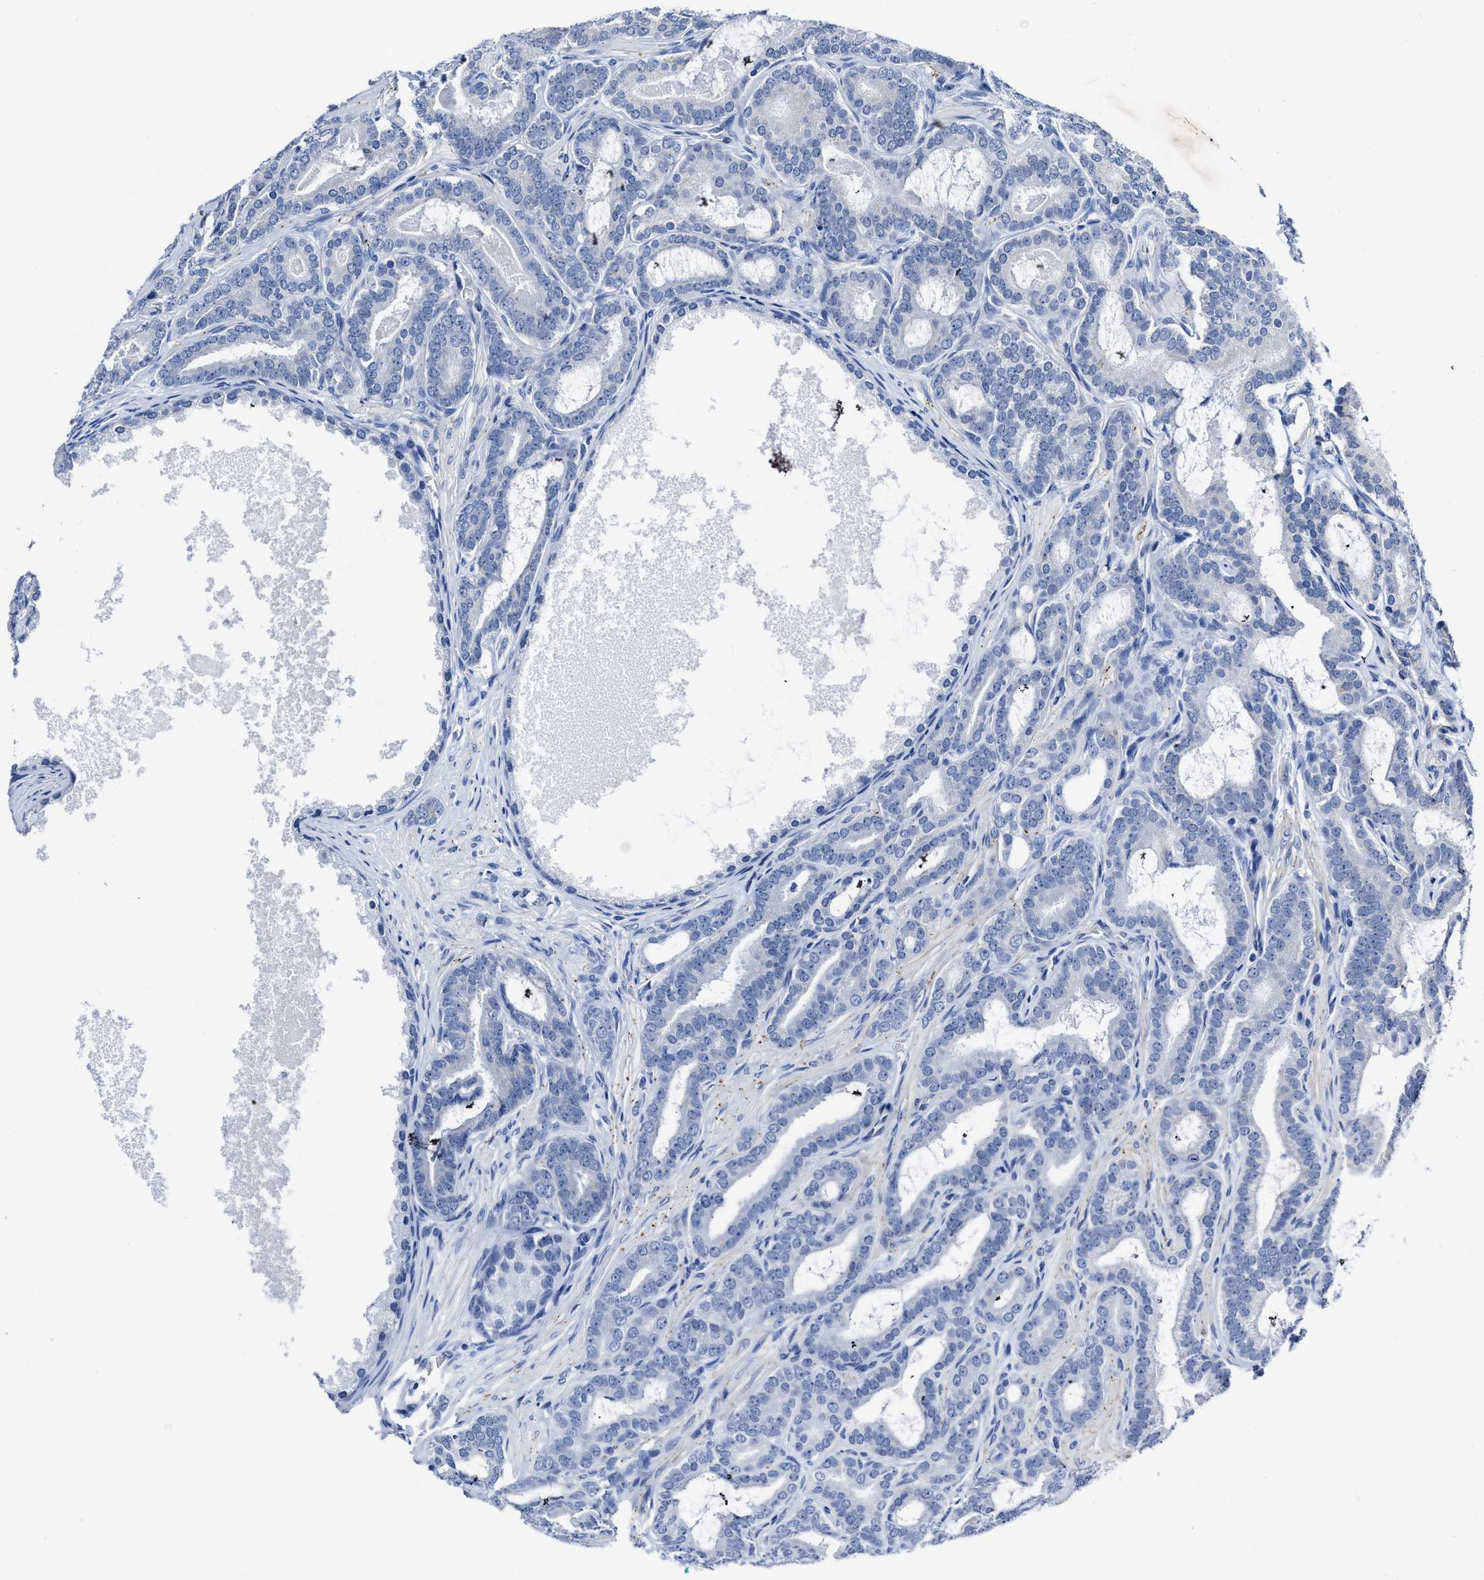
{"staining": {"intensity": "negative", "quantity": "none", "location": "none"}, "tissue": "prostate cancer", "cell_type": "Tumor cells", "image_type": "cancer", "snomed": [{"axis": "morphology", "description": "Adenocarcinoma, High grade"}, {"axis": "topography", "description": "Prostate"}], "caption": "The histopathology image shows no staining of tumor cells in prostate high-grade adenocarcinoma.", "gene": "KCNMB3", "patient": {"sex": "male", "age": 60}}